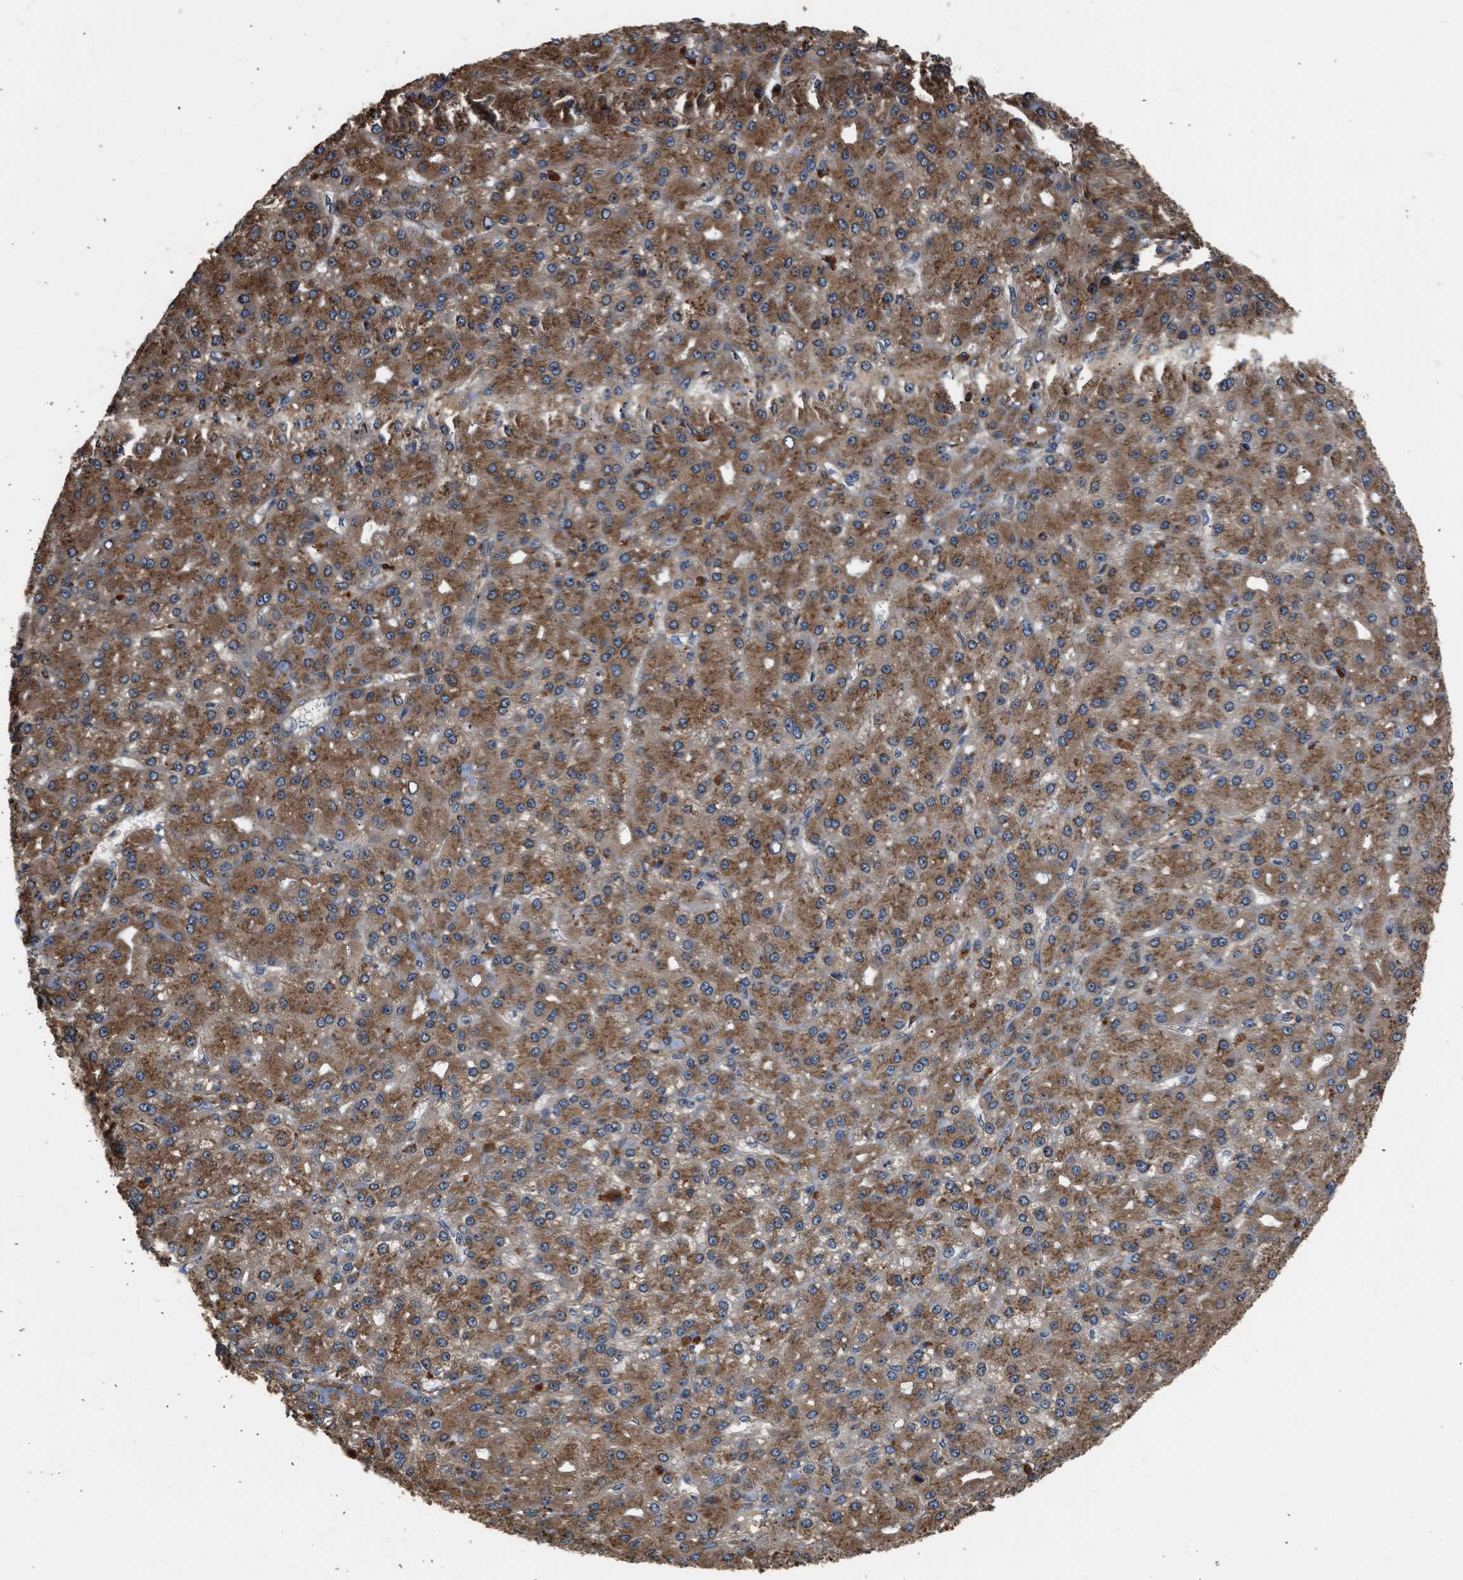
{"staining": {"intensity": "moderate", "quantity": ">75%", "location": "cytoplasmic/membranous"}, "tissue": "liver cancer", "cell_type": "Tumor cells", "image_type": "cancer", "snomed": [{"axis": "morphology", "description": "Carcinoma, Hepatocellular, NOS"}, {"axis": "topography", "description": "Liver"}], "caption": "Hepatocellular carcinoma (liver) tissue shows moderate cytoplasmic/membranous staining in about >75% of tumor cells (brown staining indicates protein expression, while blue staining denotes nuclei).", "gene": "SLC36A4", "patient": {"sex": "male", "age": 67}}